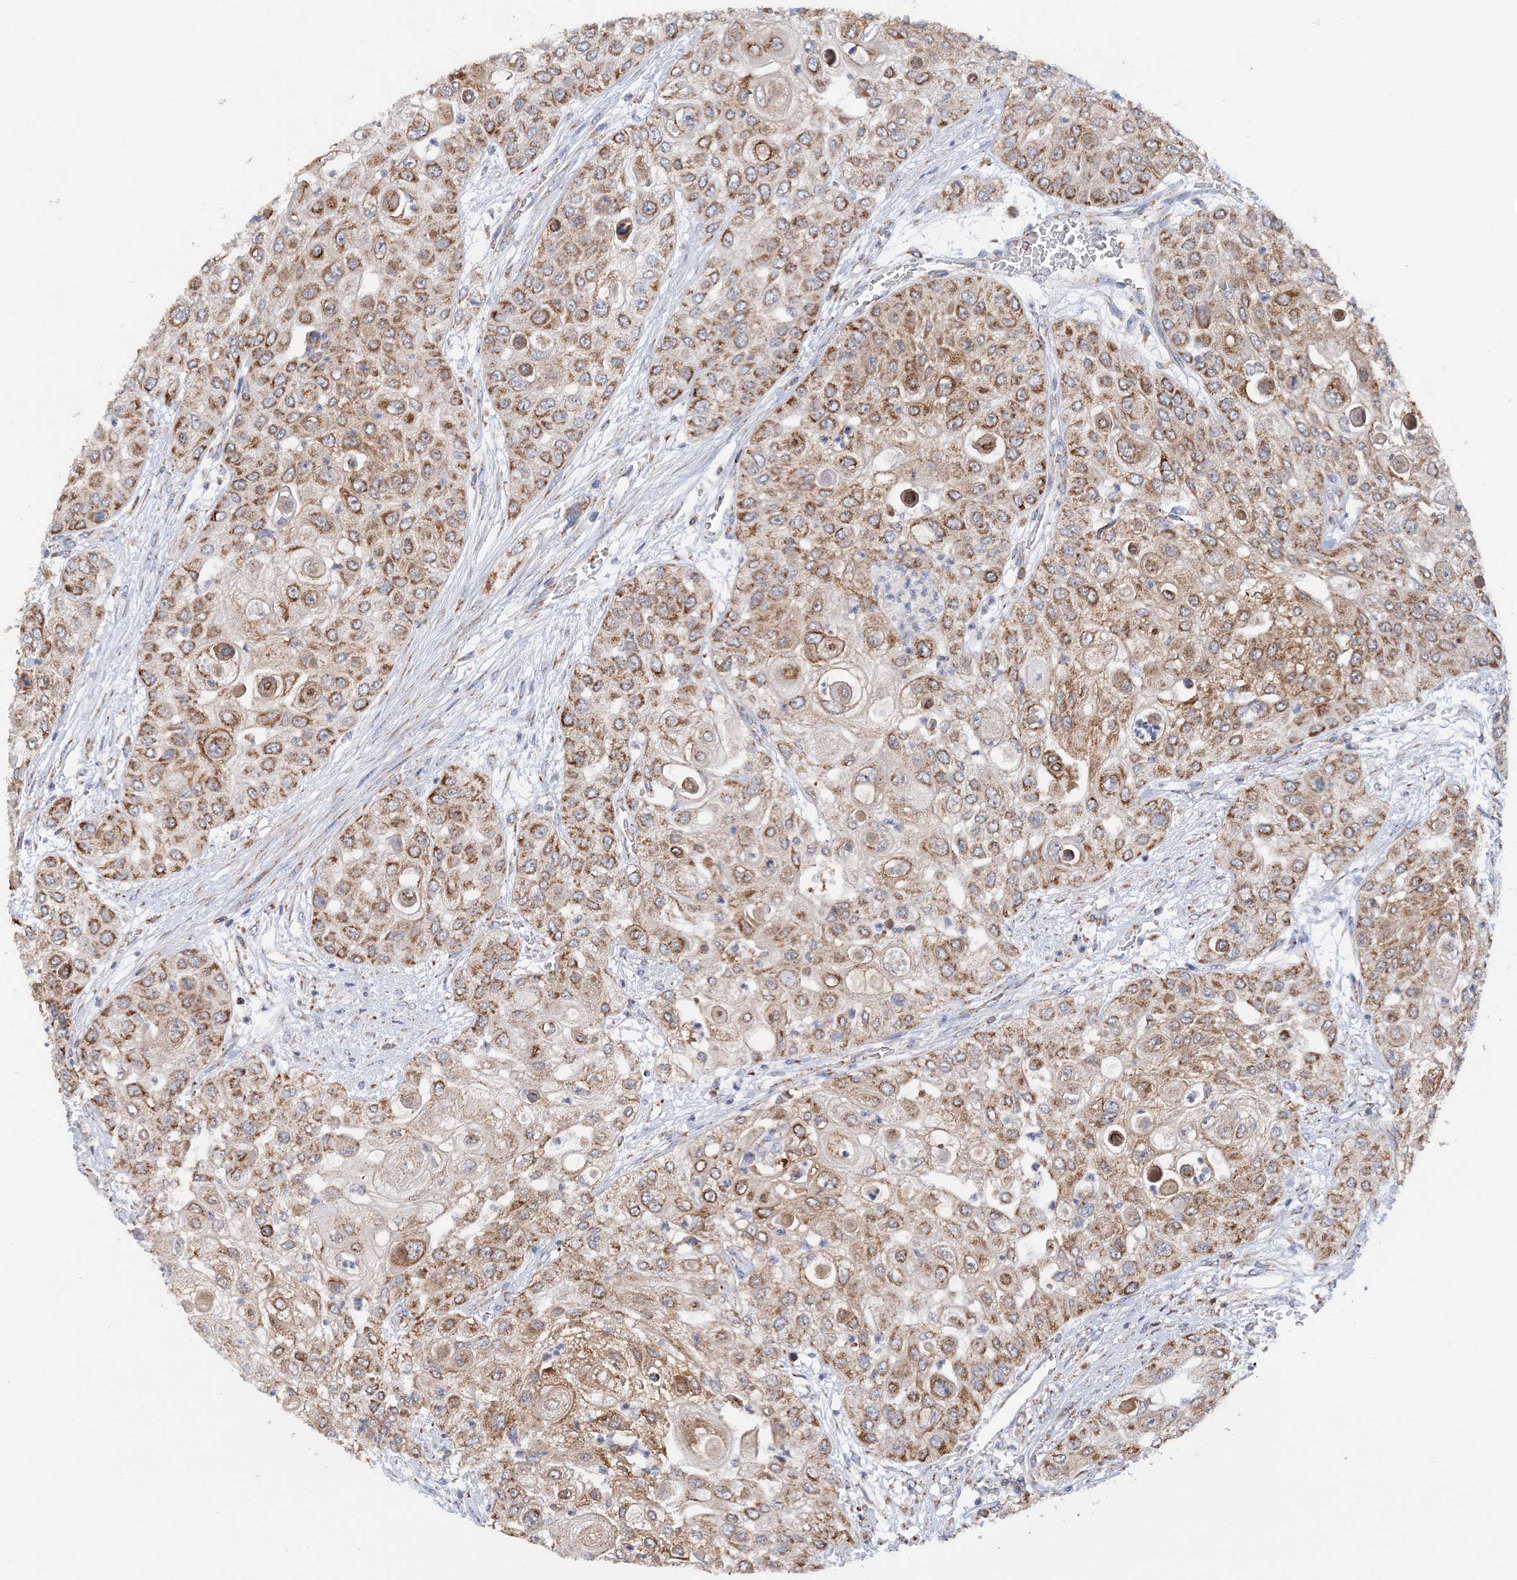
{"staining": {"intensity": "moderate", "quantity": ">75%", "location": "cytoplasmic/membranous"}, "tissue": "urothelial cancer", "cell_type": "Tumor cells", "image_type": "cancer", "snomed": [{"axis": "morphology", "description": "Urothelial carcinoma, High grade"}, {"axis": "topography", "description": "Urinary bladder"}], "caption": "Immunohistochemical staining of human high-grade urothelial carcinoma displays medium levels of moderate cytoplasmic/membranous protein positivity in about >75% of tumor cells.", "gene": "TTC32", "patient": {"sex": "female", "age": 79}}